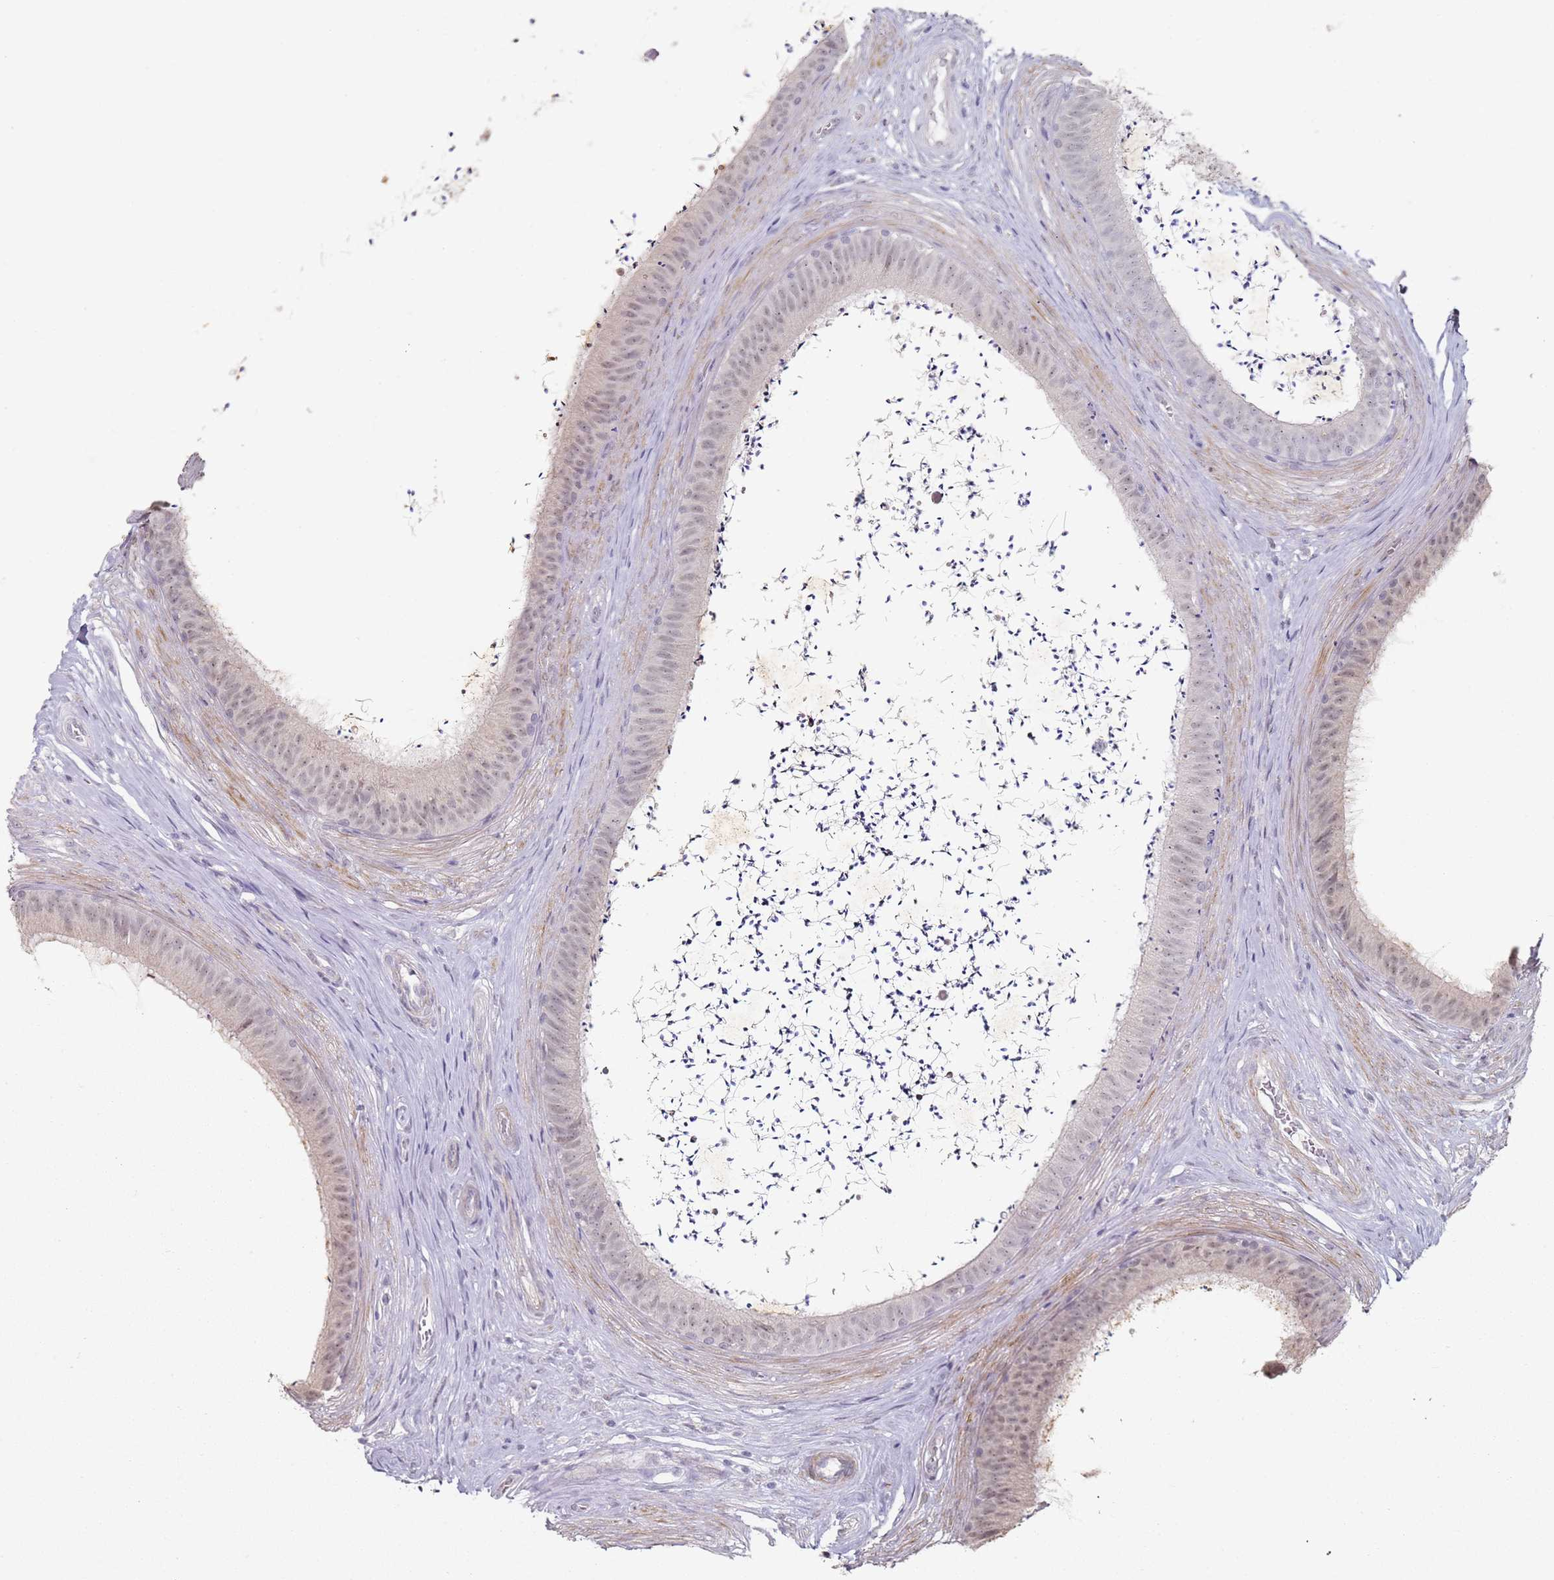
{"staining": {"intensity": "weak", "quantity": "25%-75%", "location": "nuclear"}, "tissue": "epididymis", "cell_type": "Glandular cells", "image_type": "normal", "snomed": [{"axis": "morphology", "description": "Normal tissue, NOS"}, {"axis": "topography", "description": "Testis"}, {"axis": "topography", "description": "Epididymis"}], "caption": "Protein expression analysis of normal epididymis displays weak nuclear staining in approximately 25%-75% of glandular cells.", "gene": "DNAH11", "patient": {"sex": "male", "age": 41}}